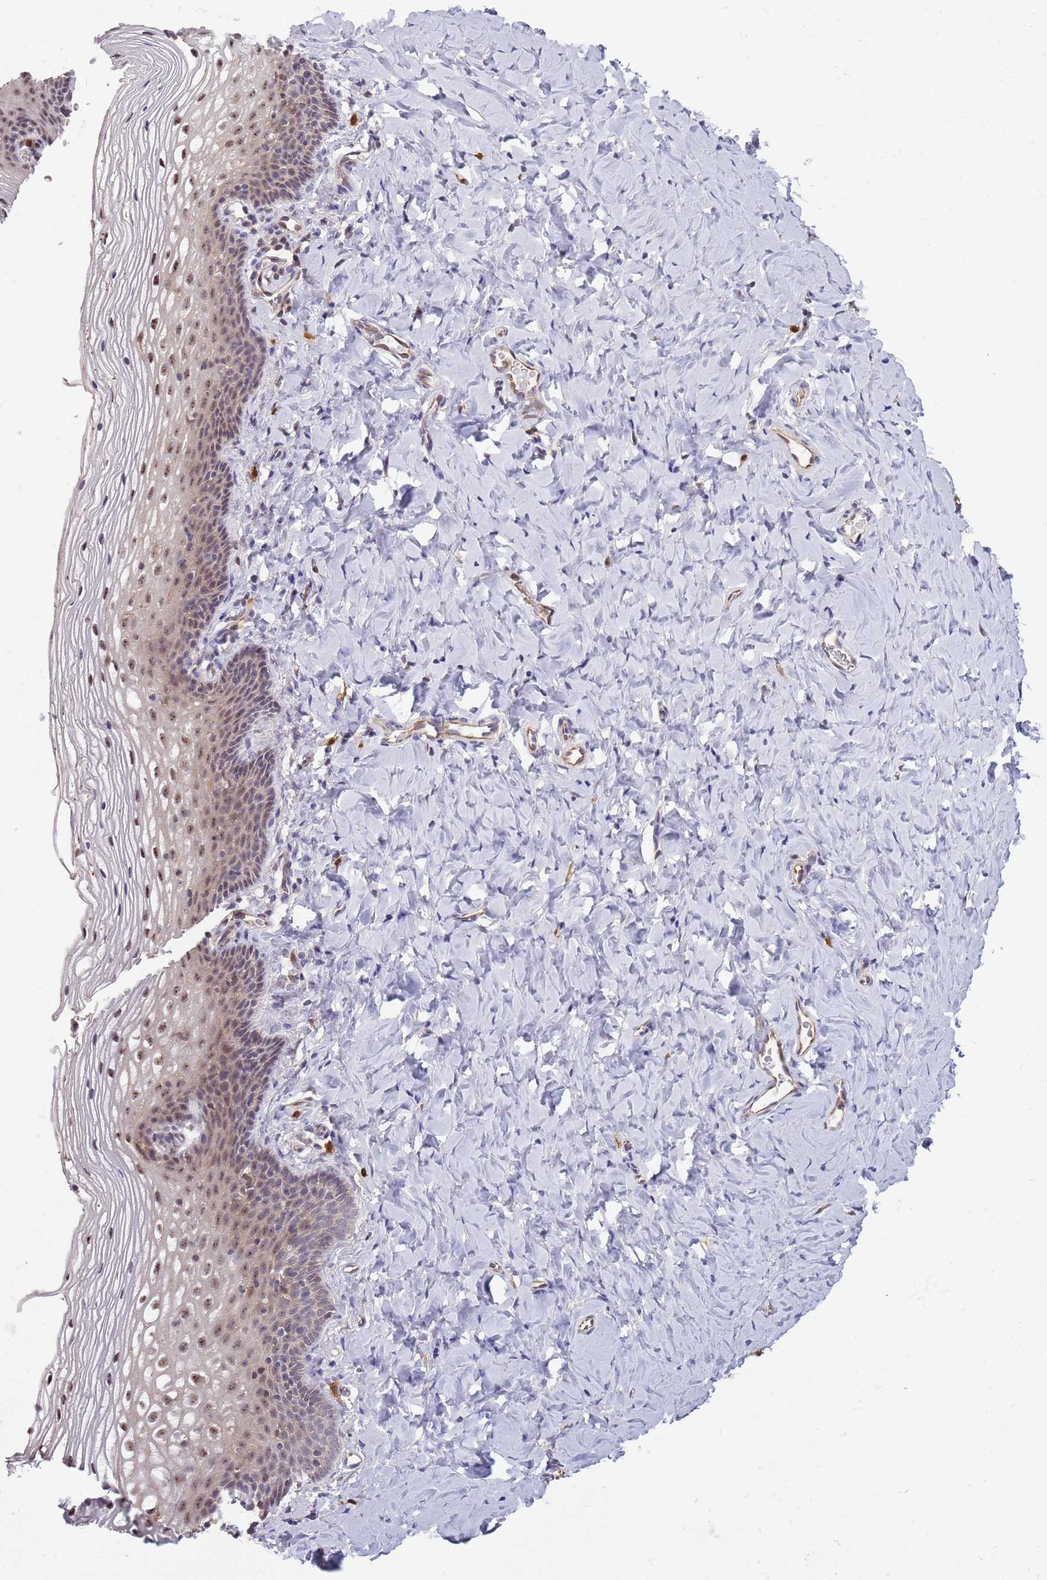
{"staining": {"intensity": "moderate", "quantity": "25%-75%", "location": "nuclear"}, "tissue": "vagina", "cell_type": "Squamous epithelial cells", "image_type": "normal", "snomed": [{"axis": "morphology", "description": "Normal tissue, NOS"}, {"axis": "topography", "description": "Vagina"}], "caption": "A medium amount of moderate nuclear positivity is appreciated in approximately 25%-75% of squamous epithelial cells in benign vagina. The protein is shown in brown color, while the nuclei are stained blue.", "gene": "CCNJL", "patient": {"sex": "female", "age": 60}}